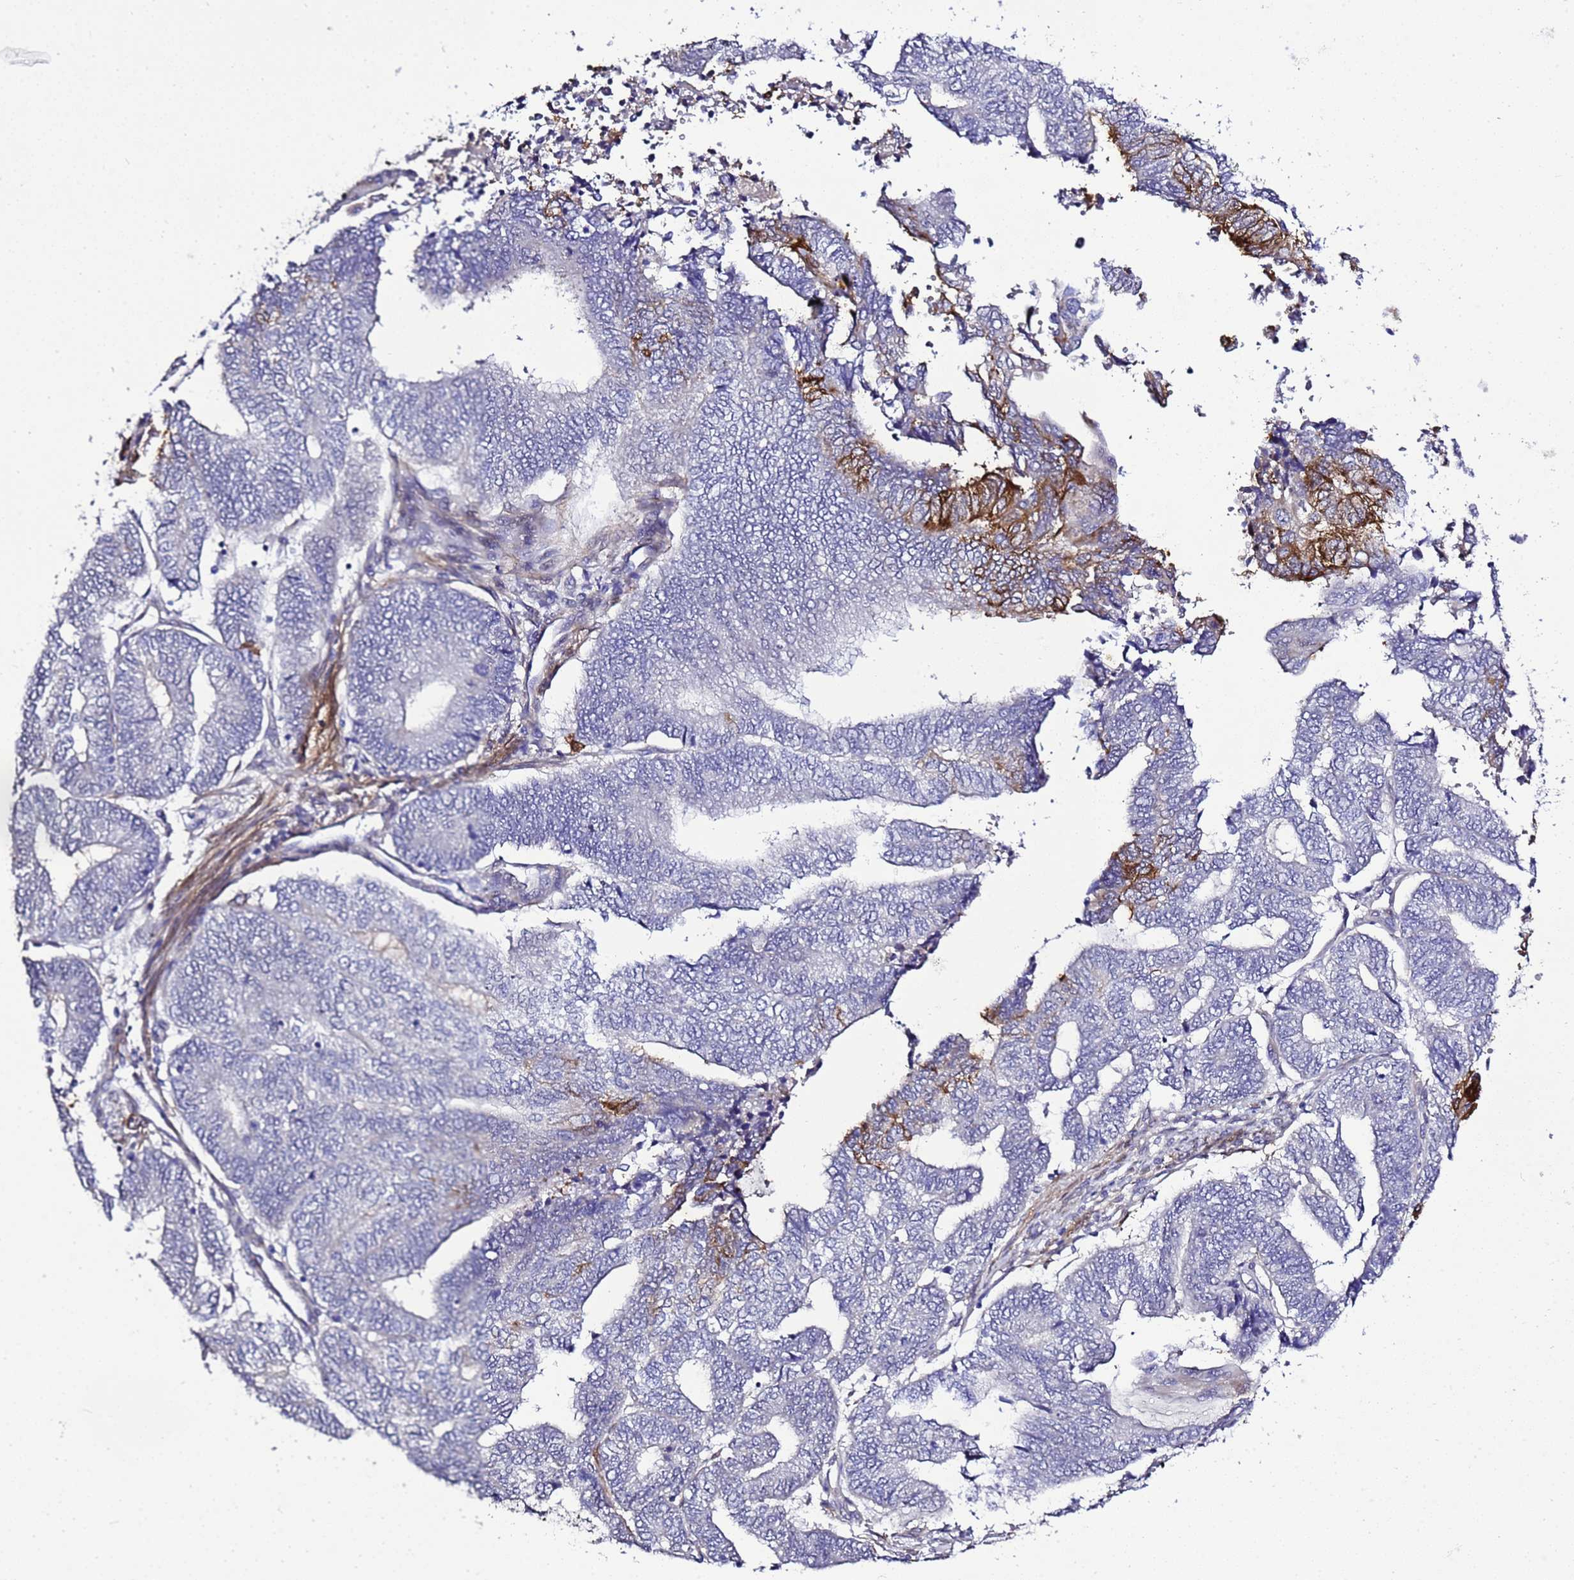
{"staining": {"intensity": "strong", "quantity": "<25%", "location": "cytoplasmic/membranous"}, "tissue": "endometrial cancer", "cell_type": "Tumor cells", "image_type": "cancer", "snomed": [{"axis": "morphology", "description": "Adenocarcinoma, NOS"}, {"axis": "topography", "description": "Uterus"}, {"axis": "topography", "description": "Endometrium"}], "caption": "Human endometrial cancer stained for a protein (brown) demonstrates strong cytoplasmic/membranous positive expression in approximately <25% of tumor cells.", "gene": "GZF1", "patient": {"sex": "female", "age": 70}}